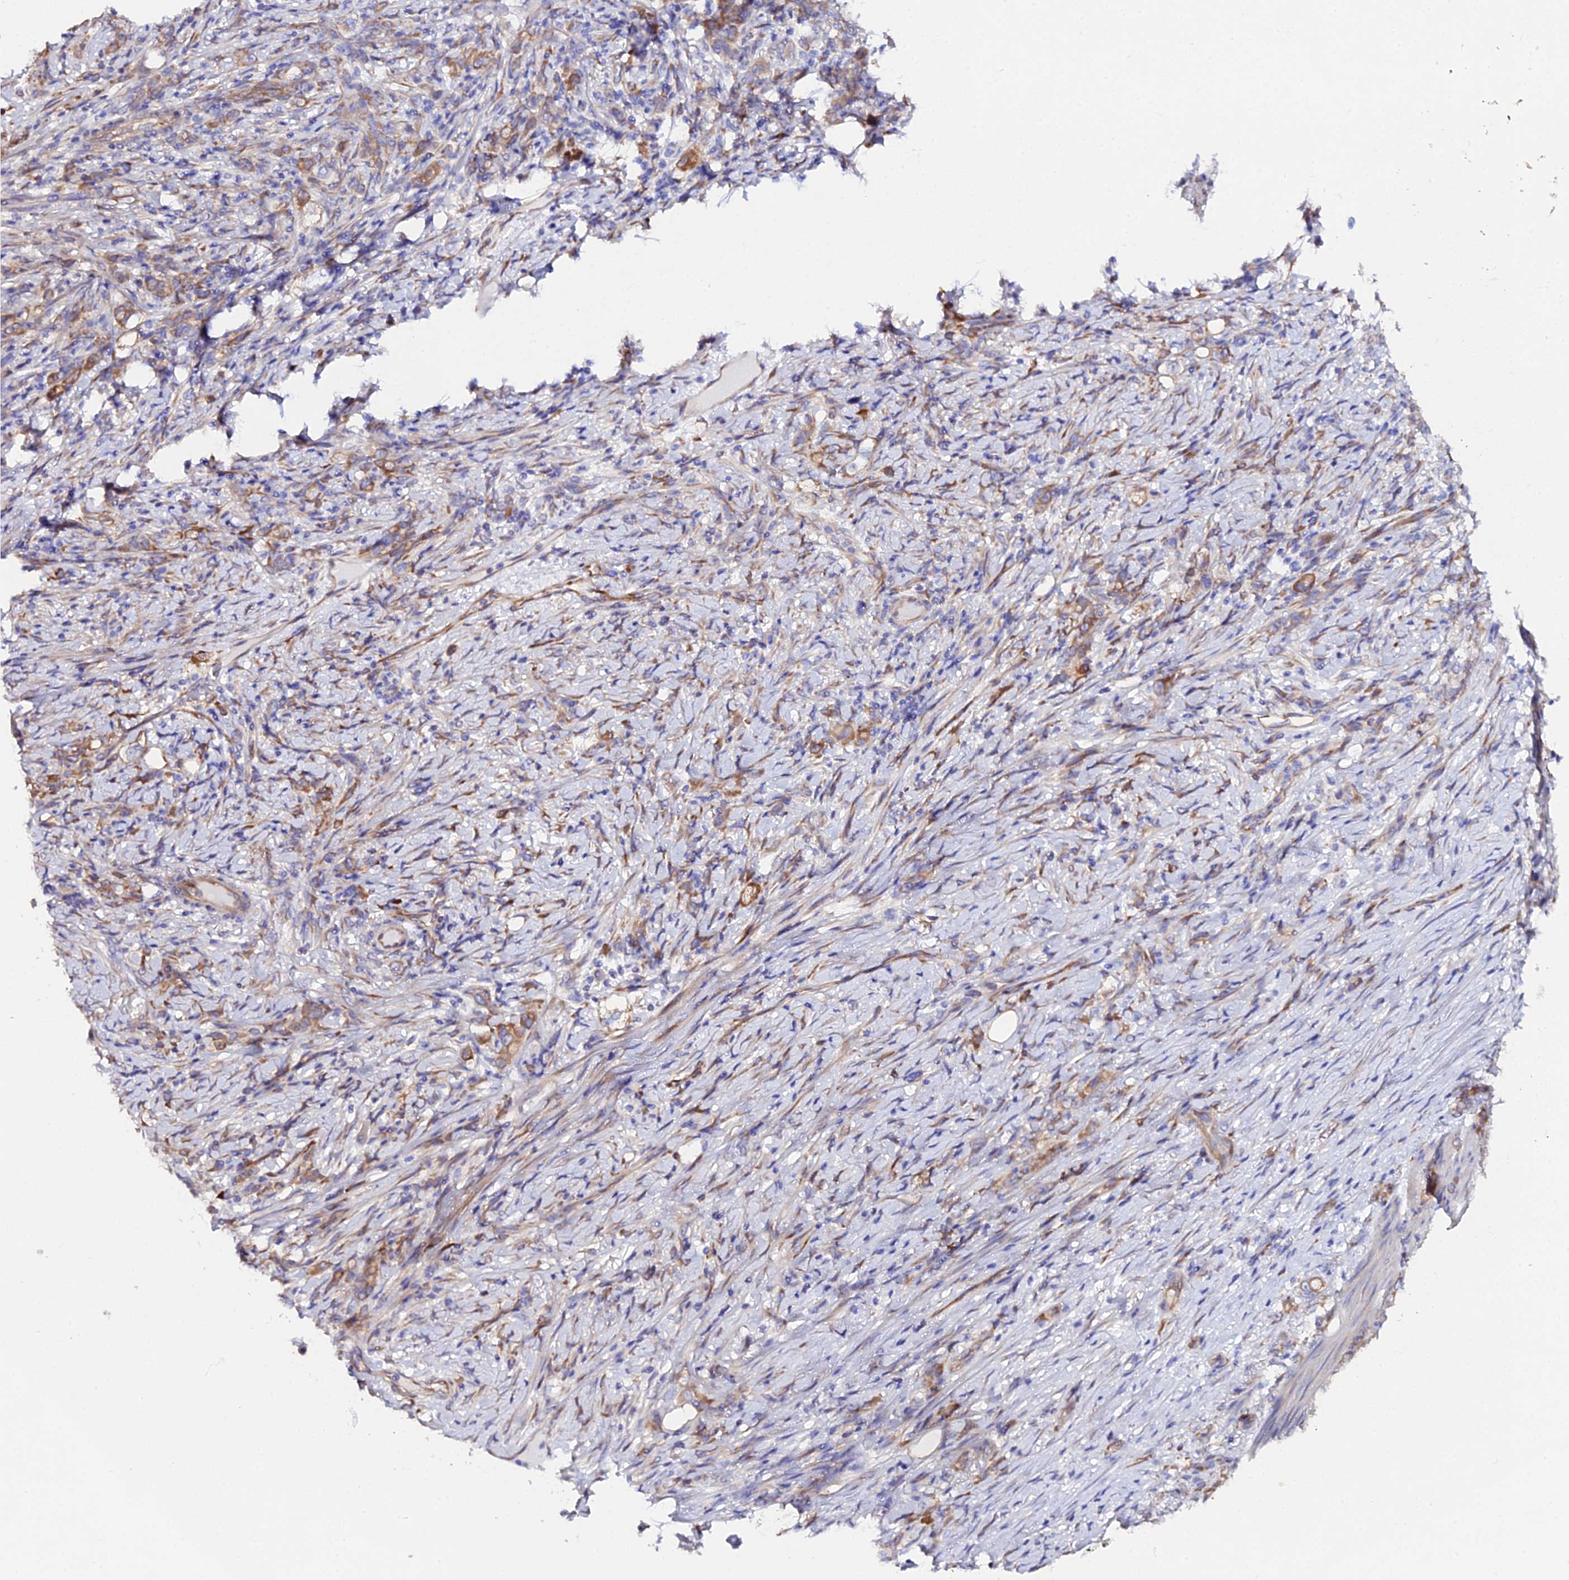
{"staining": {"intensity": "moderate", "quantity": ">75%", "location": "cytoplasmic/membranous"}, "tissue": "stomach cancer", "cell_type": "Tumor cells", "image_type": "cancer", "snomed": [{"axis": "morphology", "description": "Adenocarcinoma, NOS"}, {"axis": "topography", "description": "Stomach"}], "caption": "Tumor cells display medium levels of moderate cytoplasmic/membranous staining in about >75% of cells in human stomach adenocarcinoma.", "gene": "CFAP45", "patient": {"sex": "female", "age": 79}}